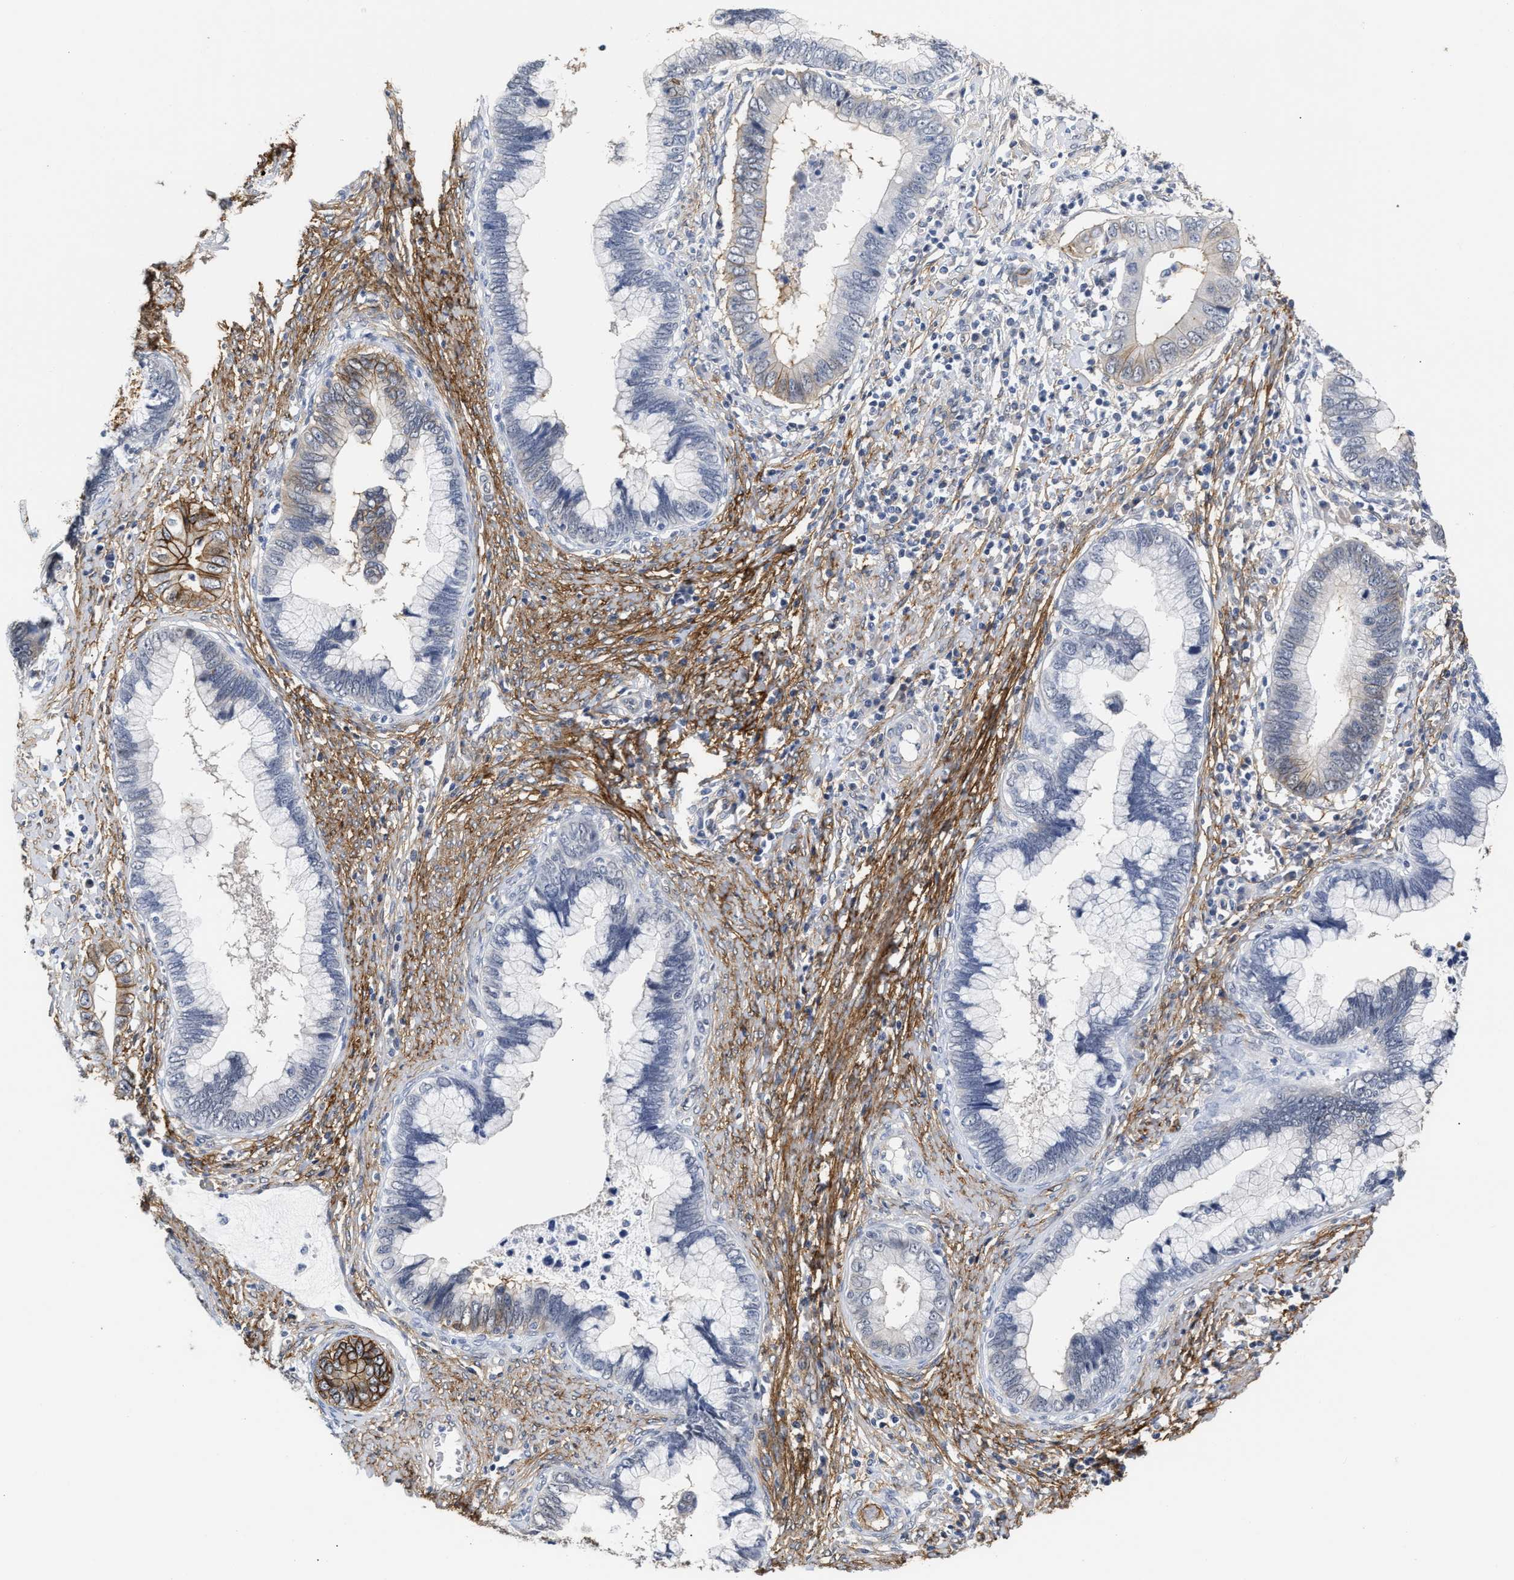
{"staining": {"intensity": "moderate", "quantity": "<25%", "location": "cytoplasmic/membranous"}, "tissue": "cervical cancer", "cell_type": "Tumor cells", "image_type": "cancer", "snomed": [{"axis": "morphology", "description": "Adenocarcinoma, NOS"}, {"axis": "topography", "description": "Cervix"}], "caption": "A photomicrograph of human adenocarcinoma (cervical) stained for a protein displays moderate cytoplasmic/membranous brown staining in tumor cells. (DAB IHC, brown staining for protein, blue staining for nuclei).", "gene": "AHNAK2", "patient": {"sex": "female", "age": 44}}